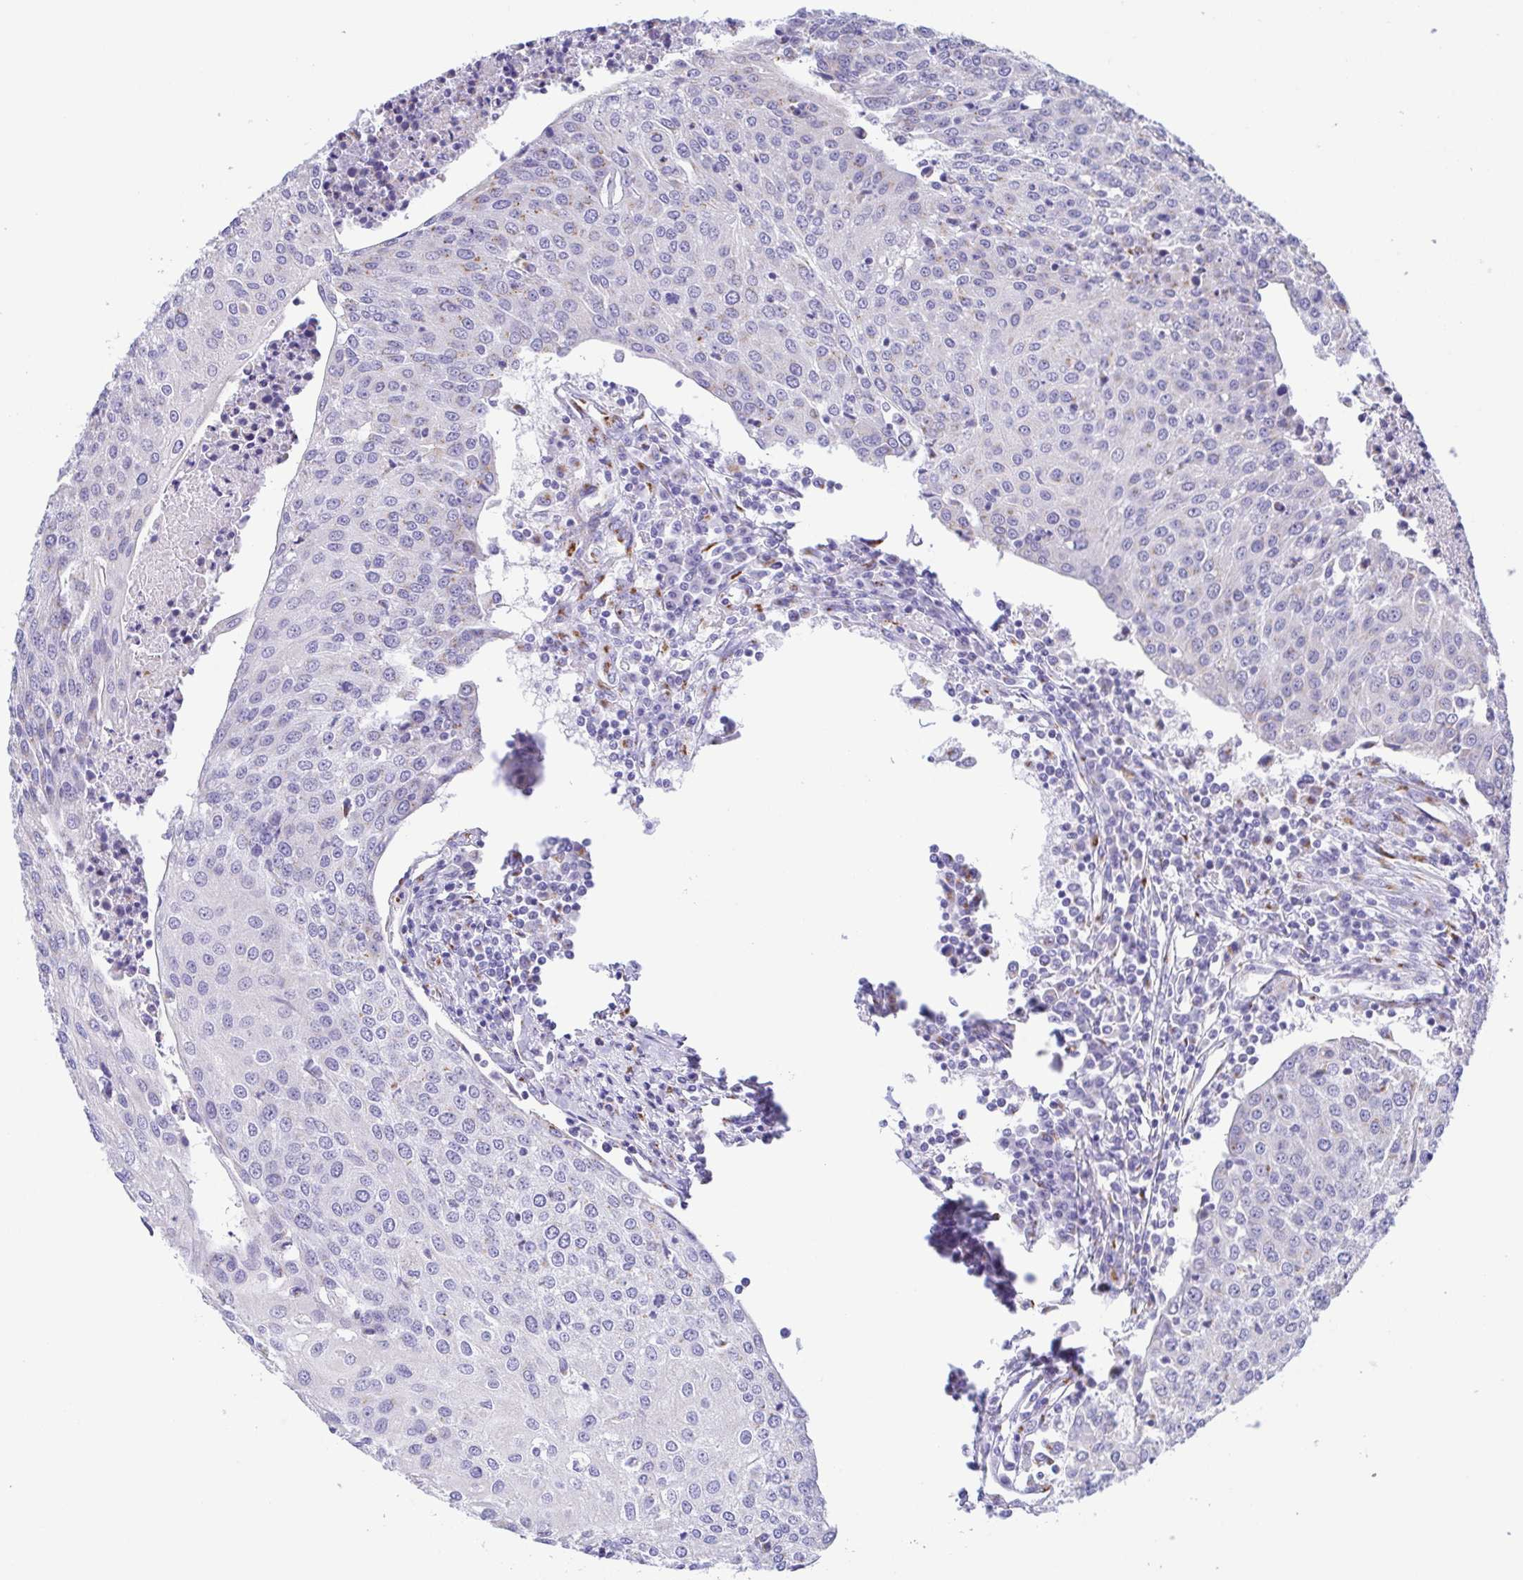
{"staining": {"intensity": "negative", "quantity": "none", "location": "none"}, "tissue": "urothelial cancer", "cell_type": "Tumor cells", "image_type": "cancer", "snomed": [{"axis": "morphology", "description": "Urothelial carcinoma, High grade"}, {"axis": "topography", "description": "Urinary bladder"}], "caption": "Urothelial carcinoma (high-grade) stained for a protein using immunohistochemistry demonstrates no expression tumor cells.", "gene": "SULT1B1", "patient": {"sex": "female", "age": 85}}